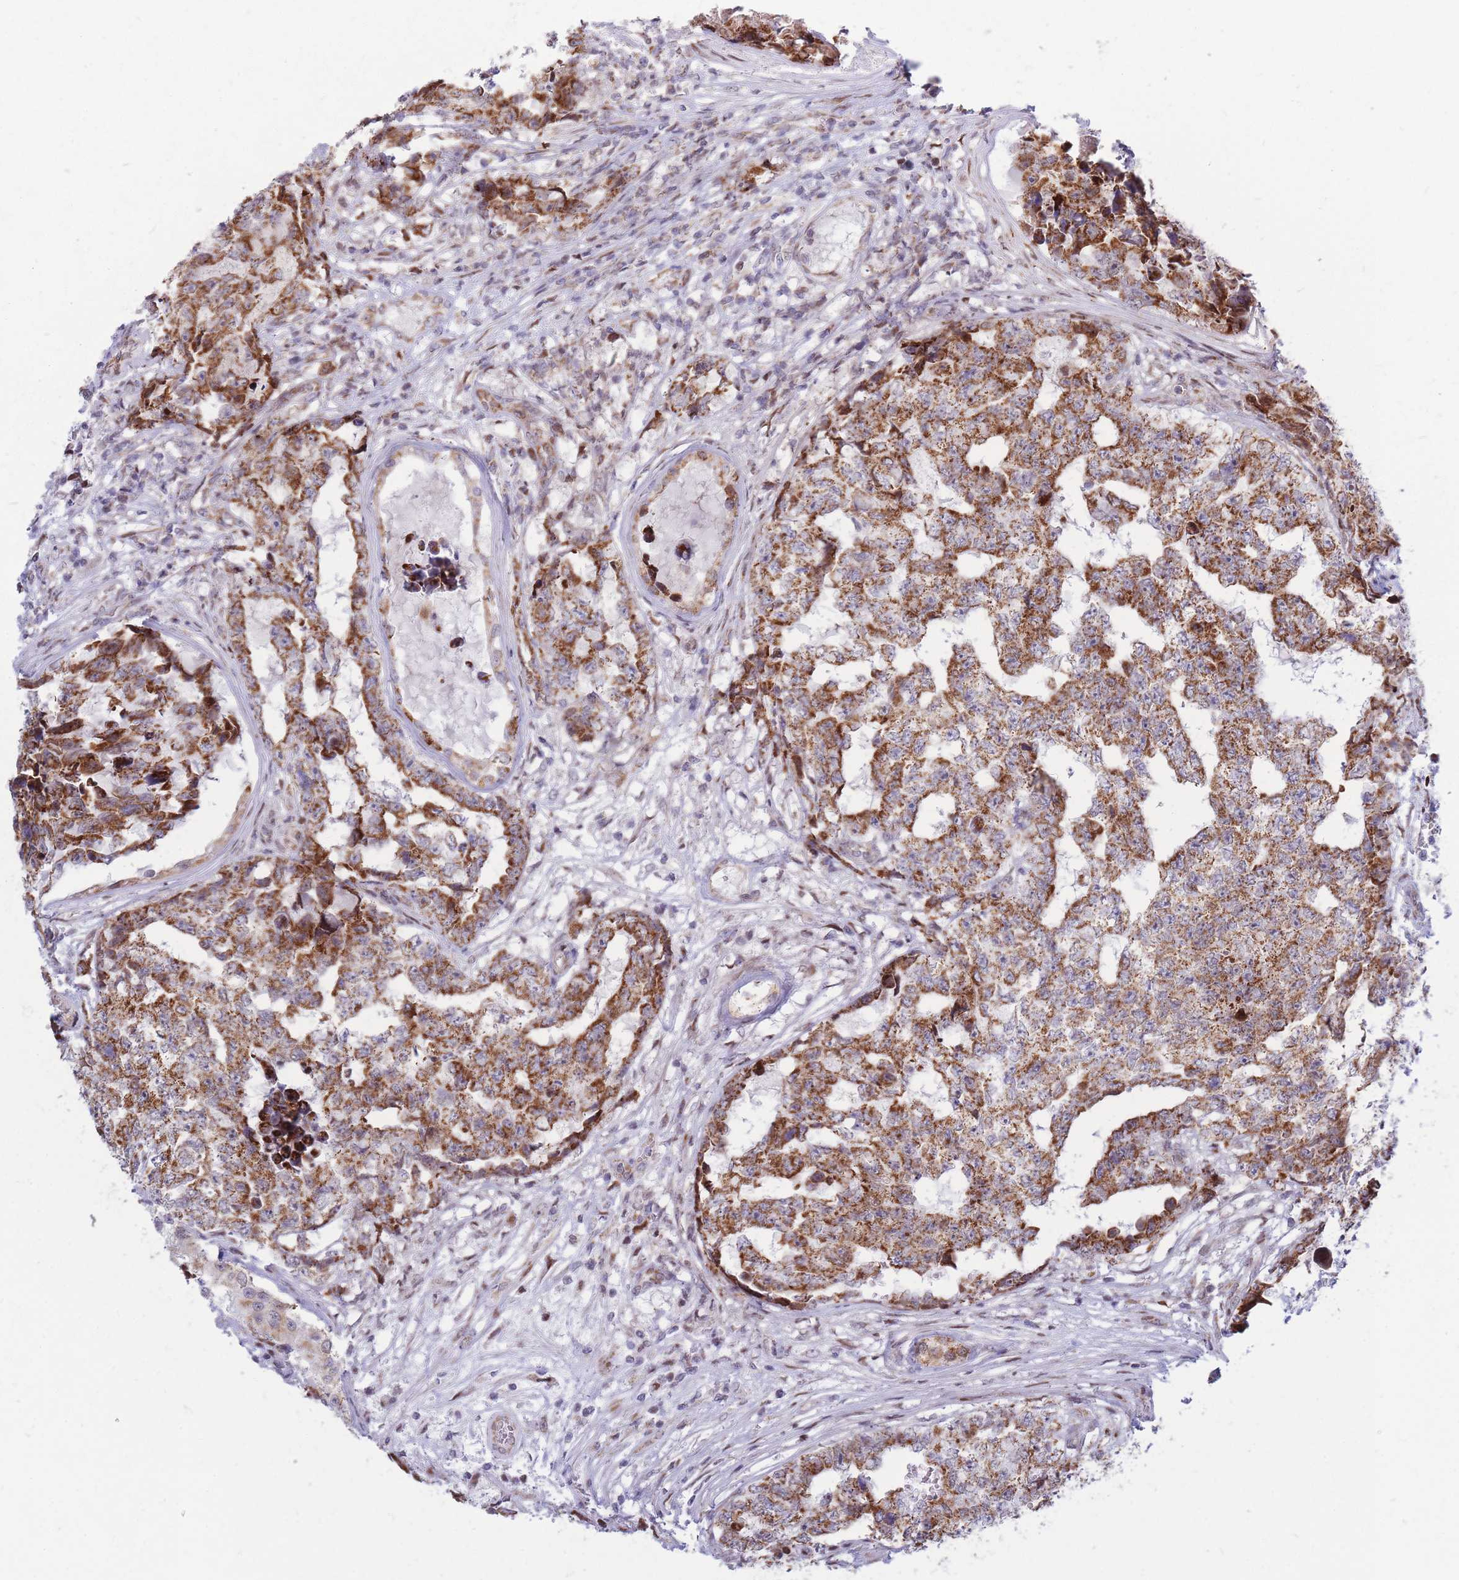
{"staining": {"intensity": "strong", "quantity": ">75%", "location": "cytoplasmic/membranous"}, "tissue": "testis cancer", "cell_type": "Tumor cells", "image_type": "cancer", "snomed": [{"axis": "morphology", "description": "Carcinoma, Embryonal, NOS"}, {"axis": "topography", "description": "Testis"}], "caption": "This photomicrograph reveals immunohistochemistry (IHC) staining of human testis cancer, with high strong cytoplasmic/membranous expression in approximately >75% of tumor cells.", "gene": "MOB4", "patient": {"sex": "male", "age": 25}}